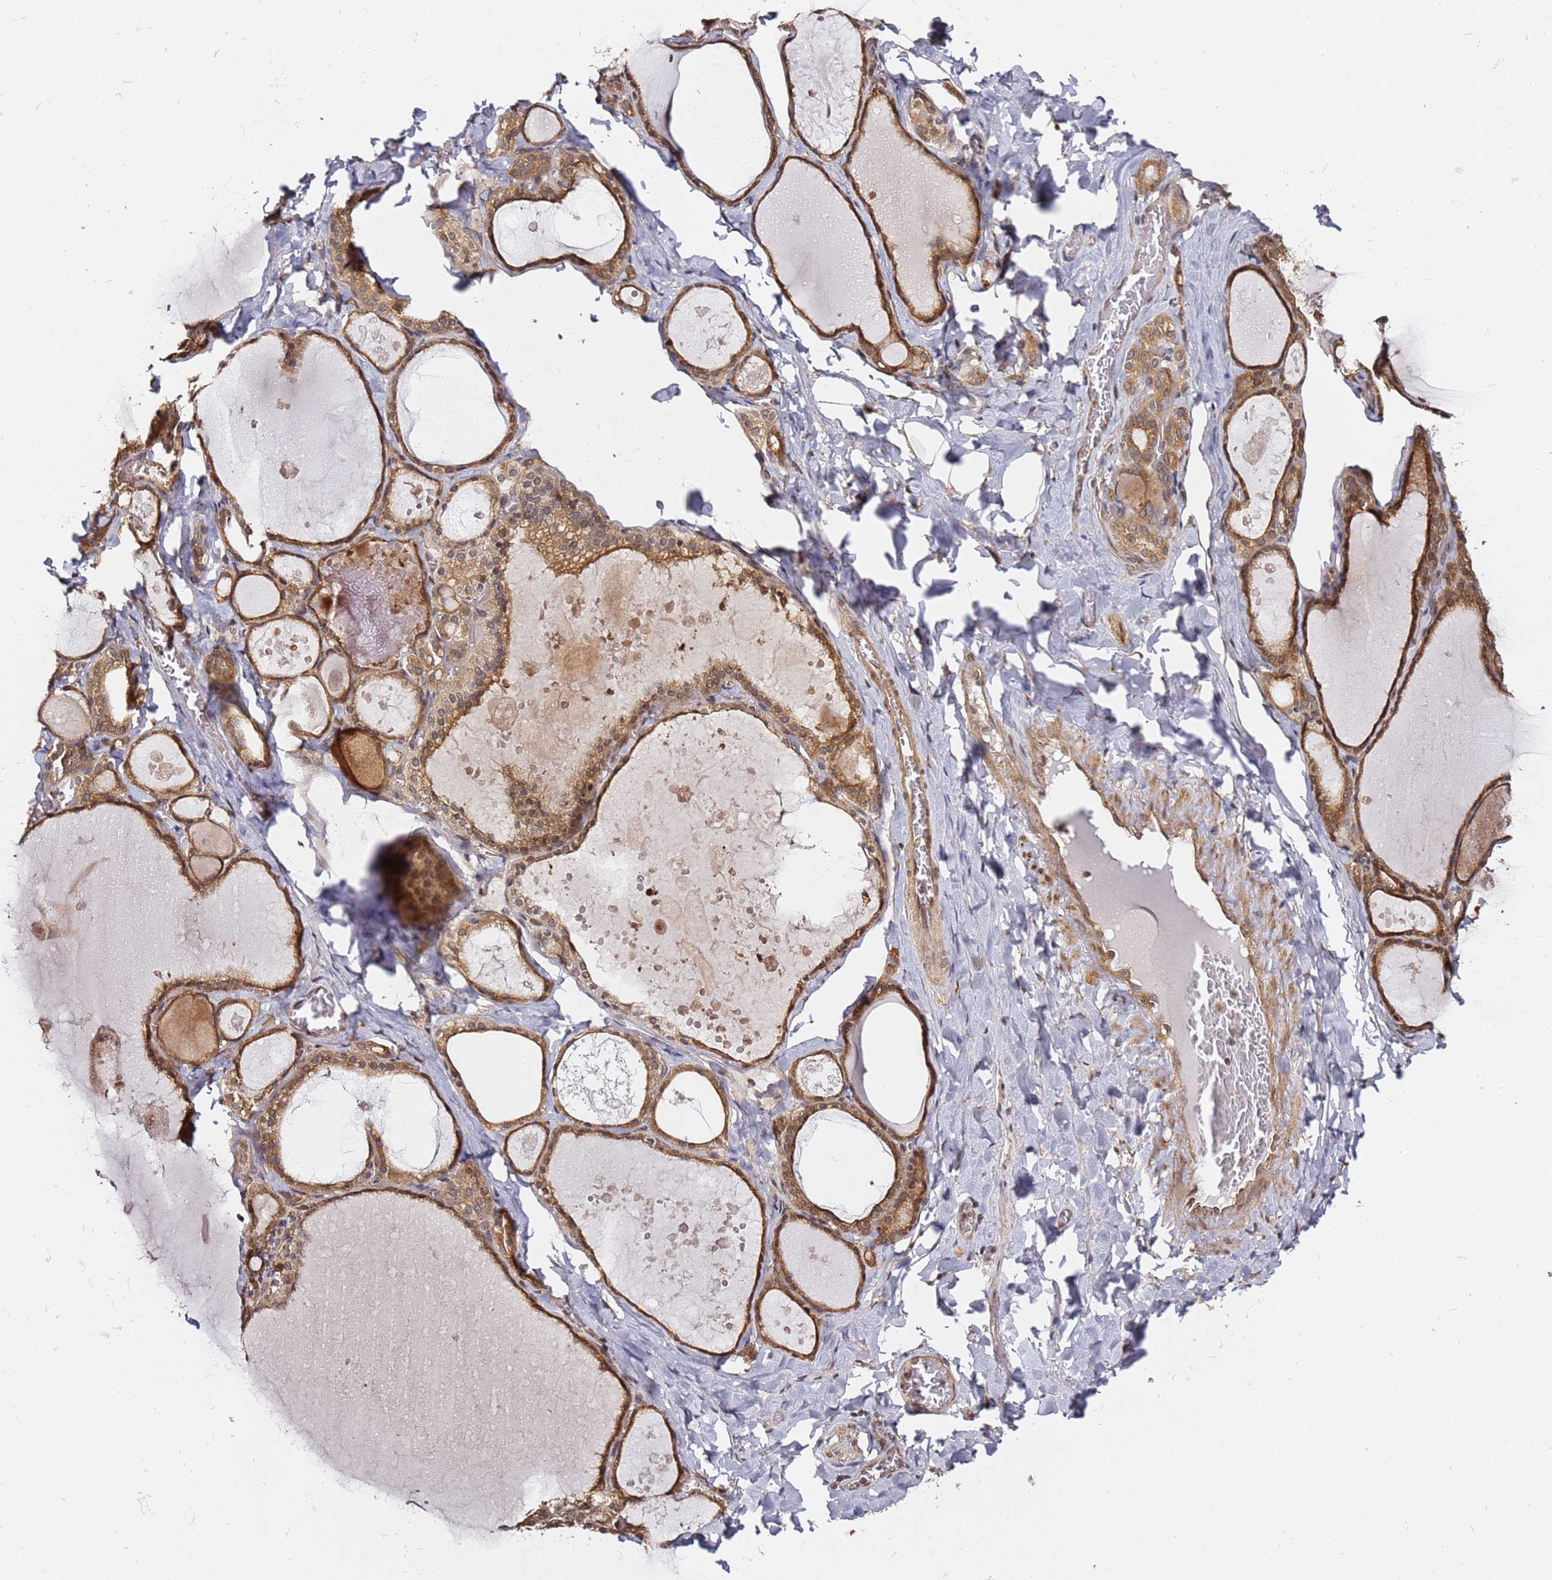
{"staining": {"intensity": "strong", "quantity": ">75%", "location": "cytoplasmic/membranous"}, "tissue": "thyroid gland", "cell_type": "Glandular cells", "image_type": "normal", "snomed": [{"axis": "morphology", "description": "Normal tissue, NOS"}, {"axis": "topography", "description": "Thyroid gland"}], "caption": "Immunohistochemistry image of normal thyroid gland stained for a protein (brown), which exhibits high levels of strong cytoplasmic/membranous positivity in about >75% of glandular cells.", "gene": "PRKAB2", "patient": {"sex": "male", "age": 56}}